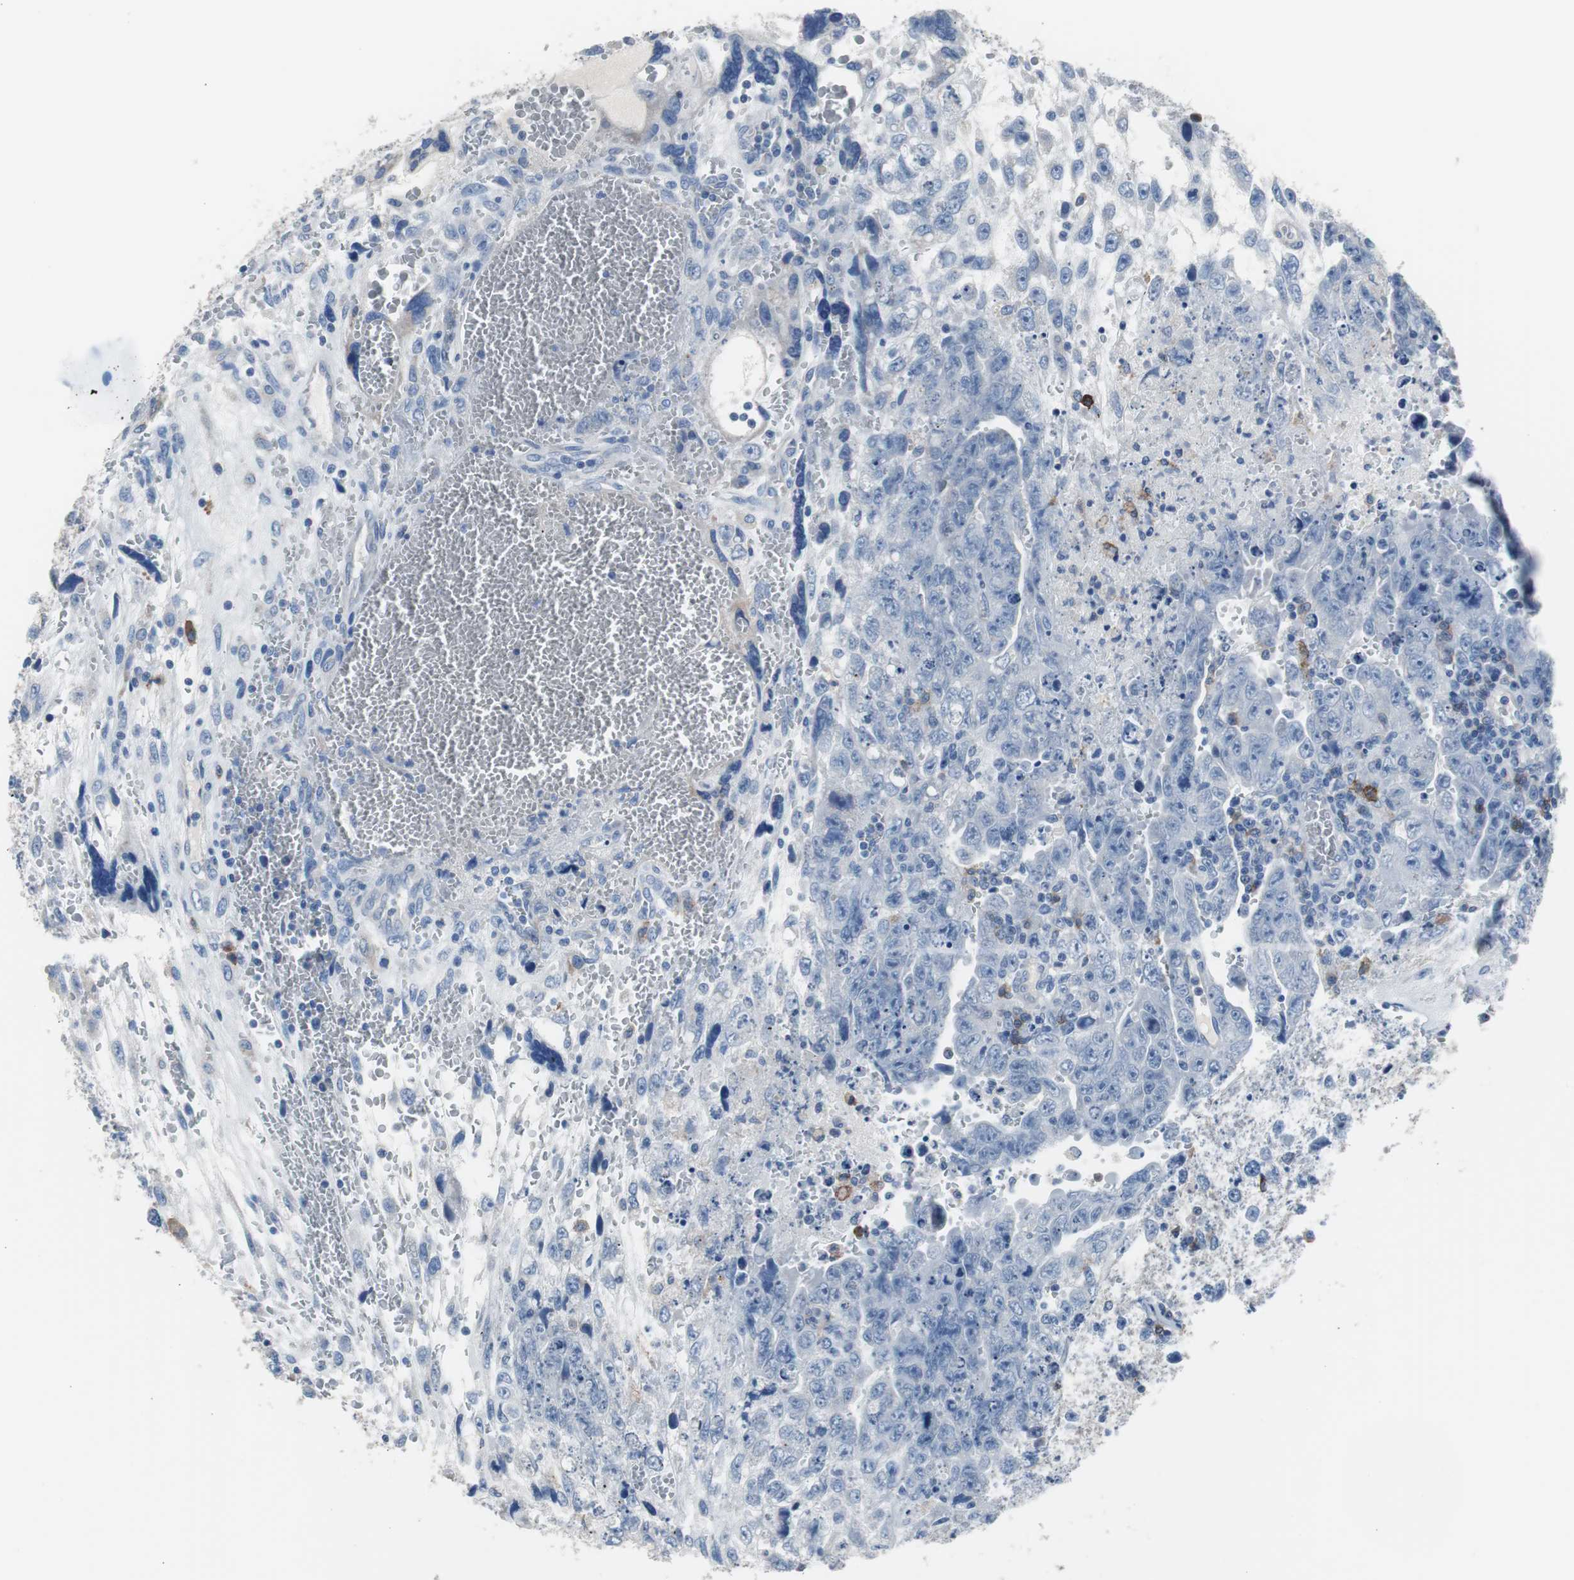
{"staining": {"intensity": "negative", "quantity": "none", "location": "none"}, "tissue": "testis cancer", "cell_type": "Tumor cells", "image_type": "cancer", "snomed": [{"axis": "morphology", "description": "Carcinoma, Embryonal, NOS"}, {"axis": "topography", "description": "Testis"}], "caption": "Testis cancer was stained to show a protein in brown. There is no significant expression in tumor cells.", "gene": "FCGR2B", "patient": {"sex": "male", "age": 28}}